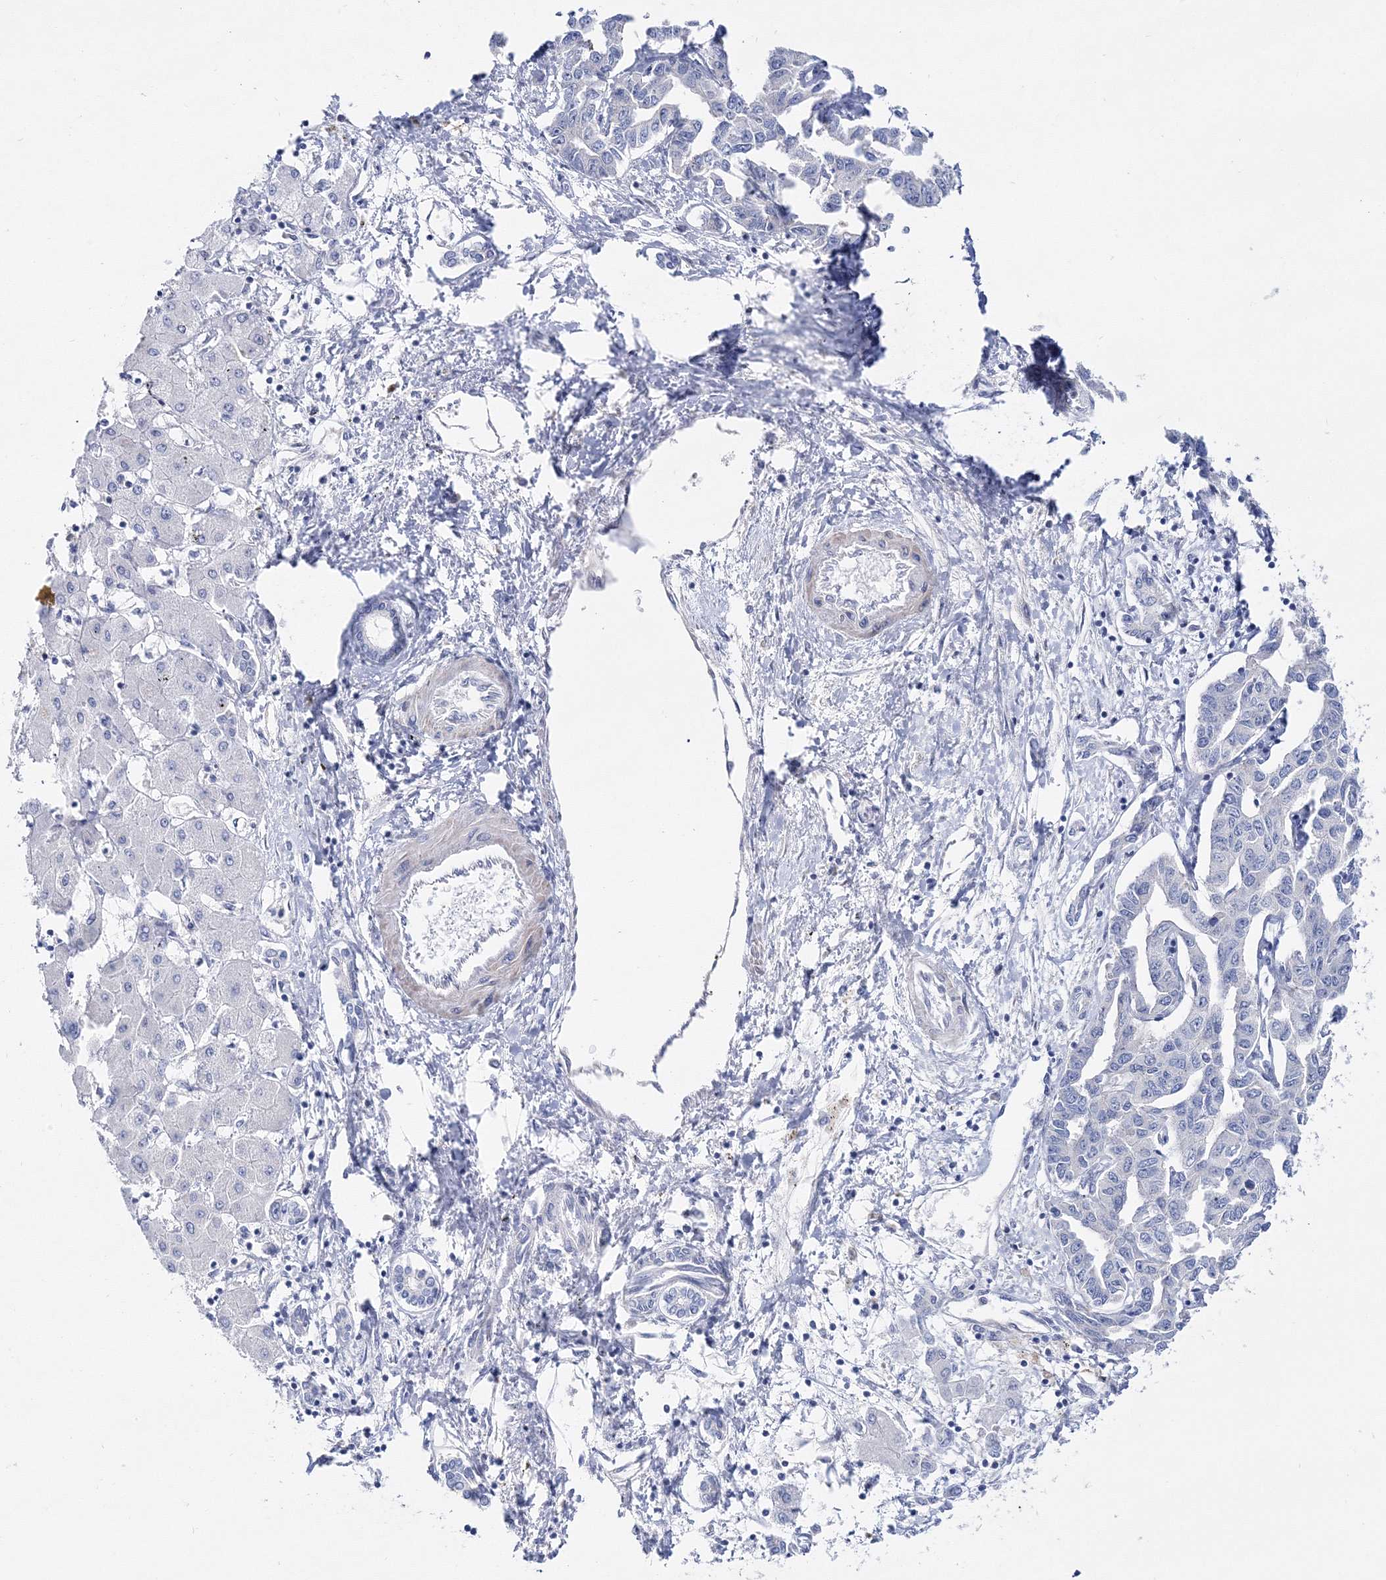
{"staining": {"intensity": "negative", "quantity": "none", "location": "none"}, "tissue": "liver cancer", "cell_type": "Tumor cells", "image_type": "cancer", "snomed": [{"axis": "morphology", "description": "Cholangiocarcinoma"}, {"axis": "topography", "description": "Liver"}], "caption": "Liver cancer was stained to show a protein in brown. There is no significant positivity in tumor cells.", "gene": "ARHGAP32", "patient": {"sex": "male", "age": 59}}